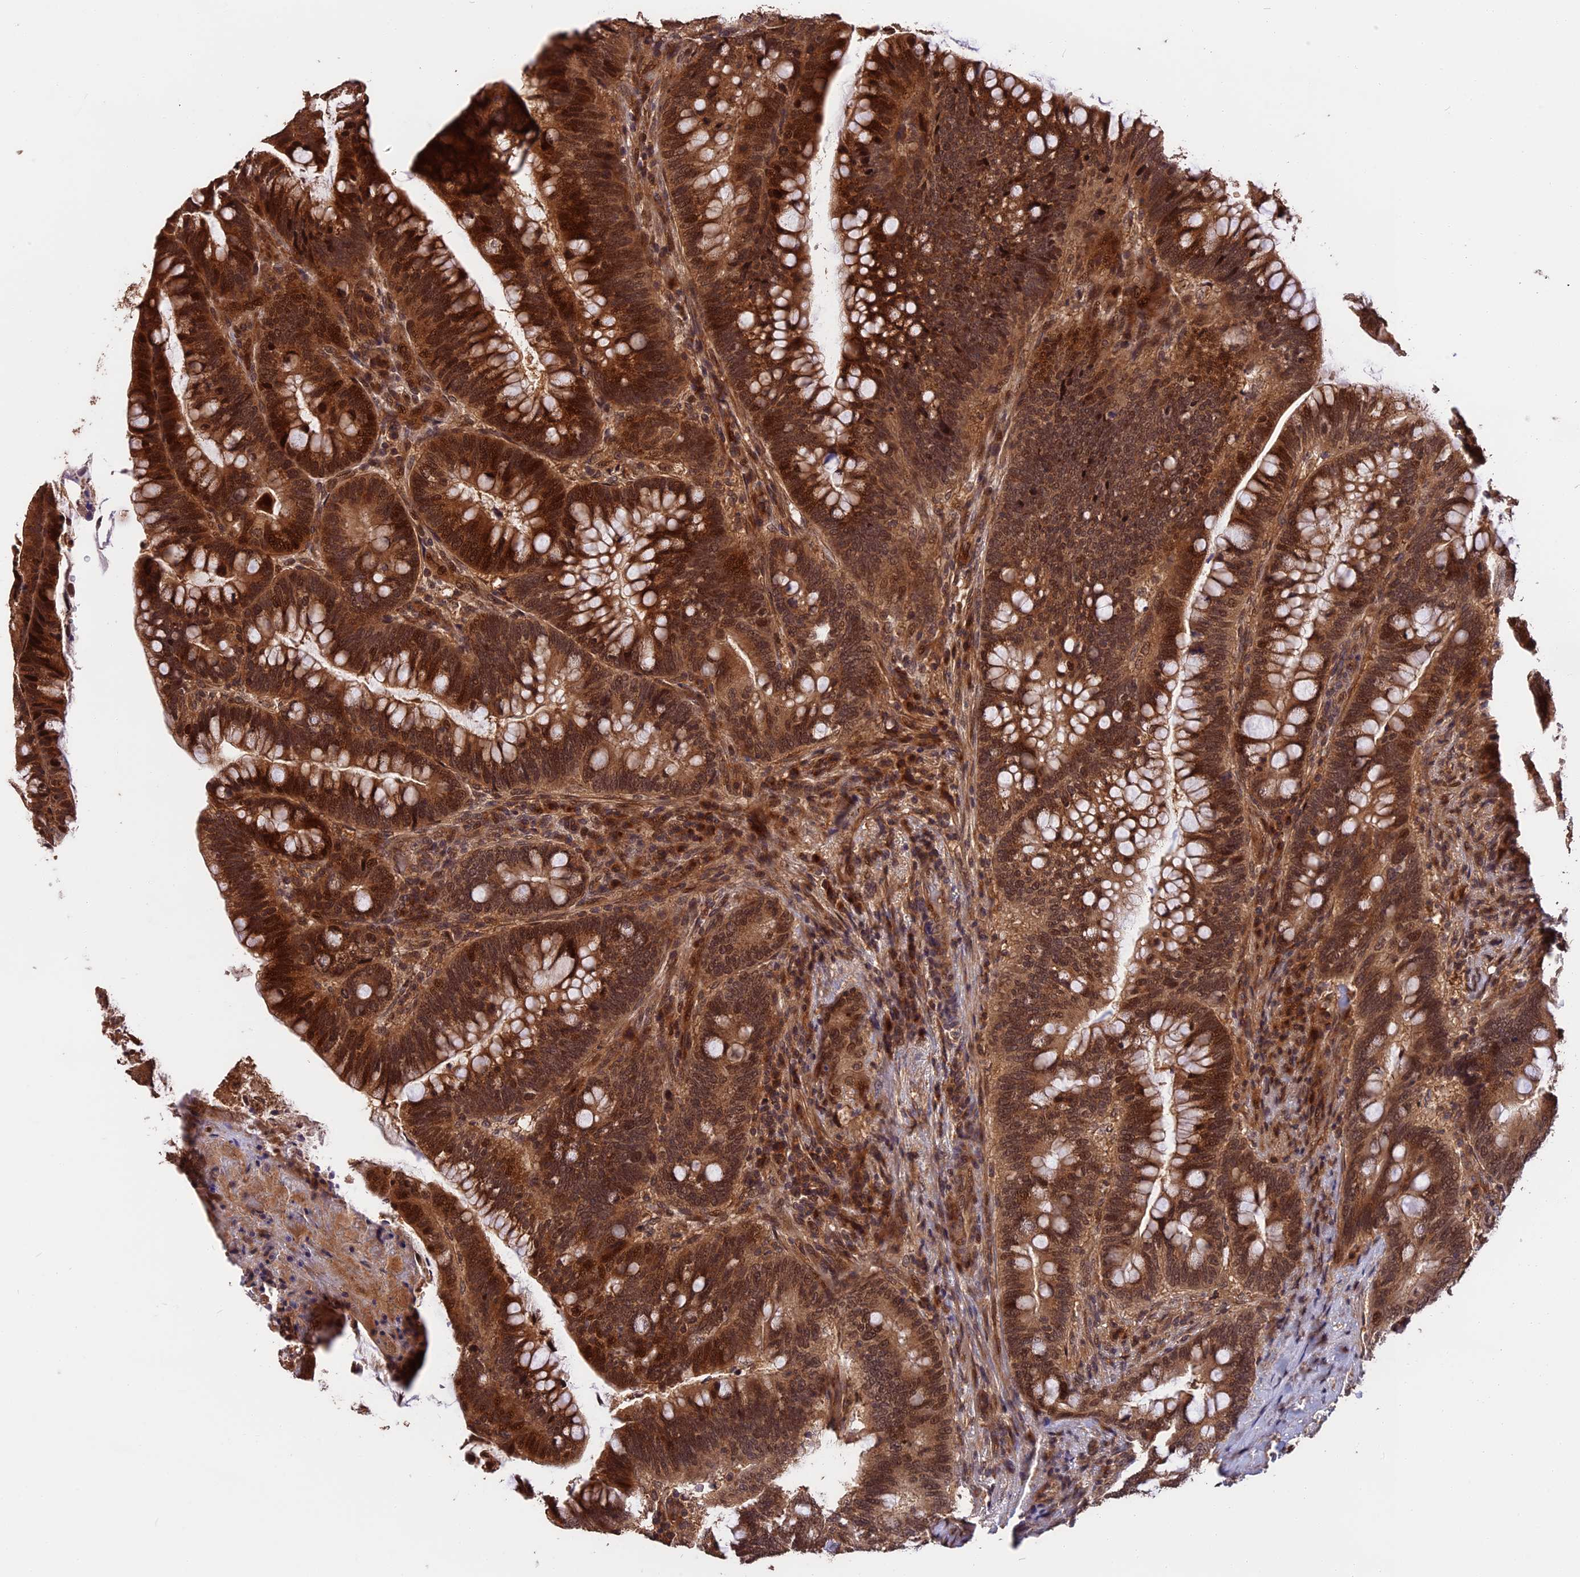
{"staining": {"intensity": "strong", "quantity": ">75%", "location": "cytoplasmic/membranous,nuclear"}, "tissue": "colorectal cancer", "cell_type": "Tumor cells", "image_type": "cancer", "snomed": [{"axis": "morphology", "description": "Adenocarcinoma, NOS"}, {"axis": "topography", "description": "Colon"}], "caption": "A high-resolution photomicrograph shows immunohistochemistry staining of colorectal cancer (adenocarcinoma), which shows strong cytoplasmic/membranous and nuclear positivity in about >75% of tumor cells.", "gene": "ESCO1", "patient": {"sex": "female", "age": 66}}